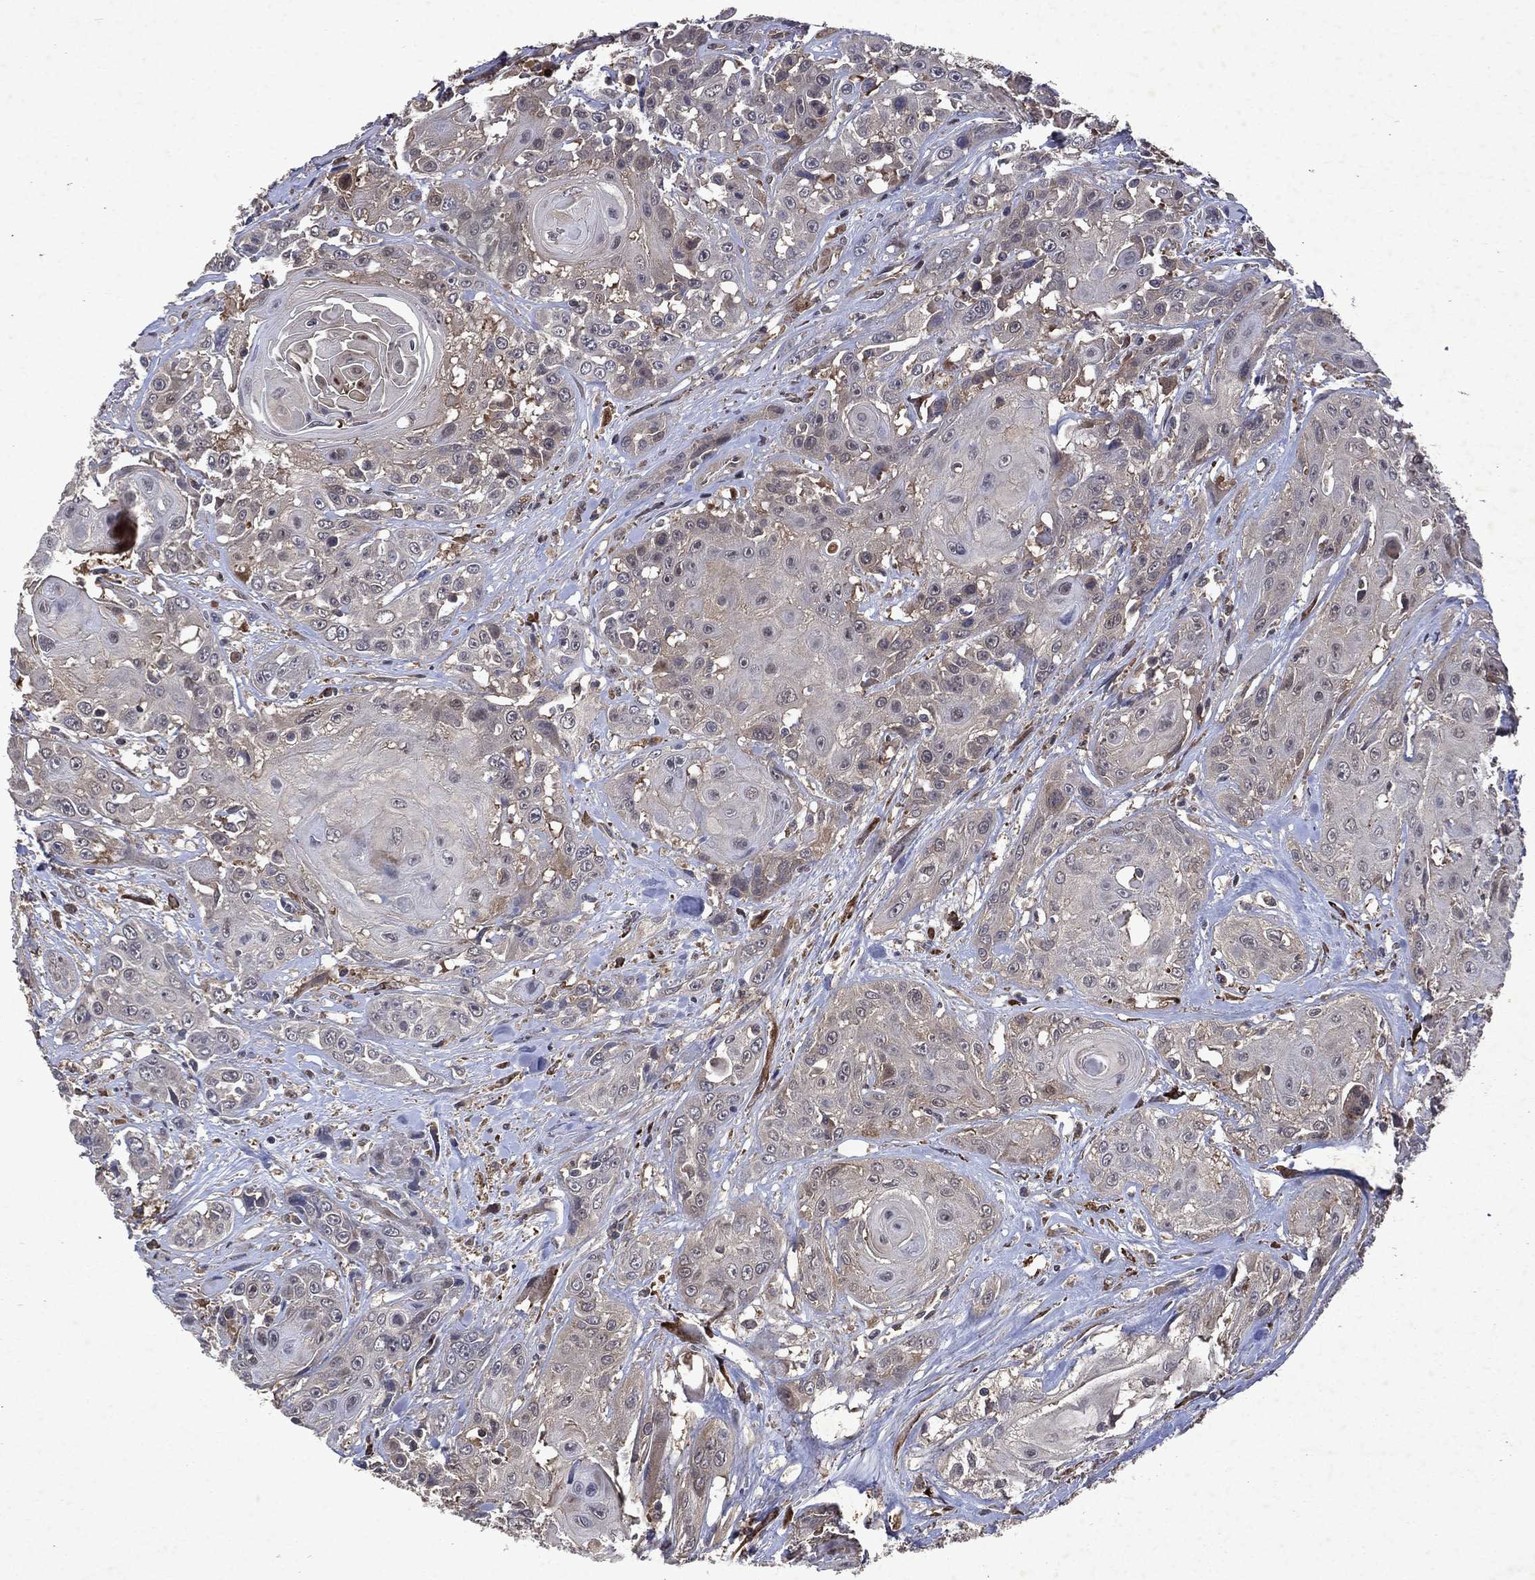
{"staining": {"intensity": "negative", "quantity": "none", "location": "none"}, "tissue": "head and neck cancer", "cell_type": "Tumor cells", "image_type": "cancer", "snomed": [{"axis": "morphology", "description": "Squamous cell carcinoma, NOS"}, {"axis": "topography", "description": "Head-Neck"}], "caption": "The immunohistochemistry histopathology image has no significant staining in tumor cells of head and neck cancer tissue. Nuclei are stained in blue.", "gene": "MTAP", "patient": {"sex": "female", "age": 59}}